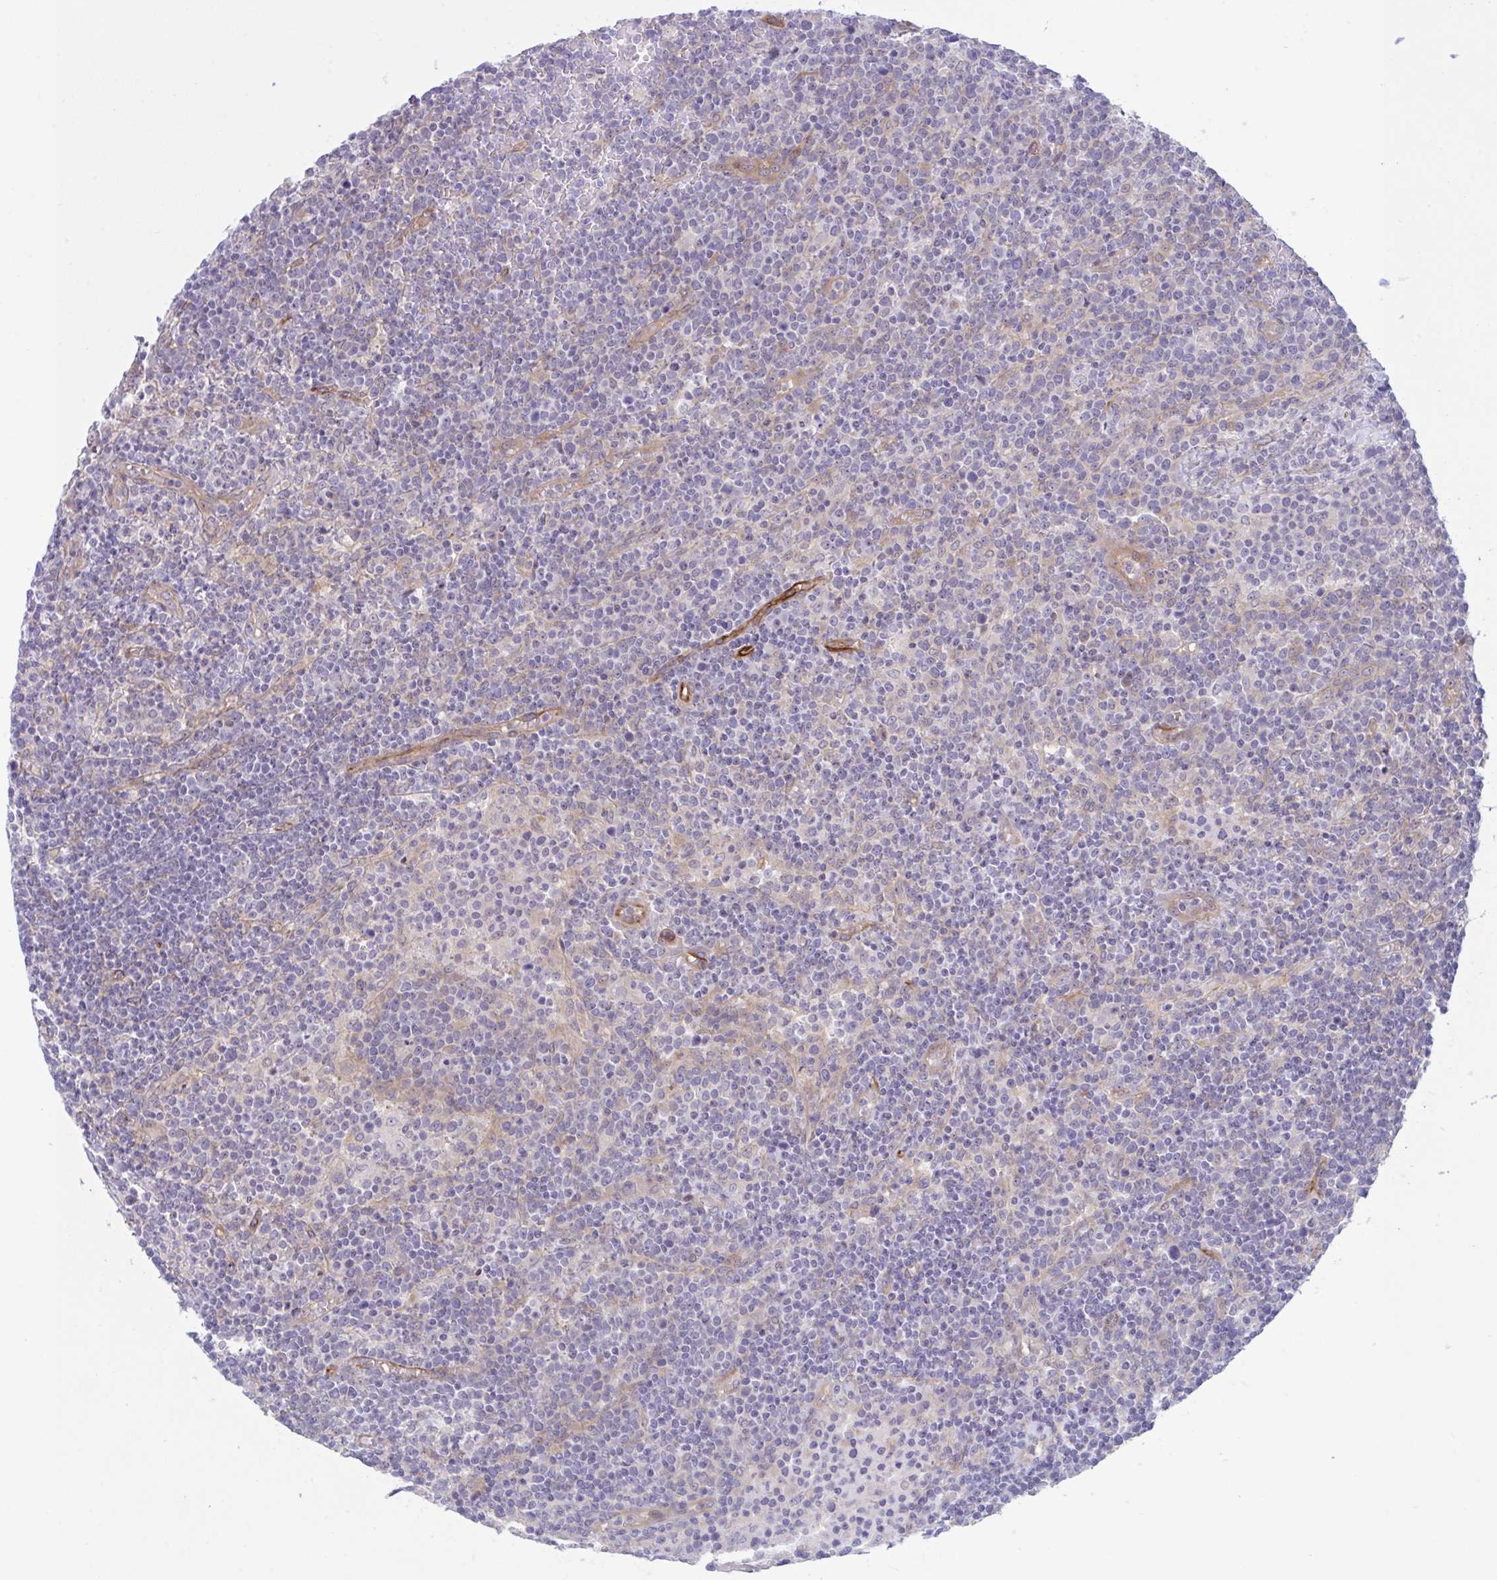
{"staining": {"intensity": "negative", "quantity": "none", "location": "none"}, "tissue": "lymphoma", "cell_type": "Tumor cells", "image_type": "cancer", "snomed": [{"axis": "morphology", "description": "Malignant lymphoma, non-Hodgkin's type, High grade"}, {"axis": "topography", "description": "Lymph node"}], "caption": "This is a histopathology image of immunohistochemistry (IHC) staining of malignant lymphoma, non-Hodgkin's type (high-grade), which shows no positivity in tumor cells.", "gene": "PRRT4", "patient": {"sex": "male", "age": 61}}